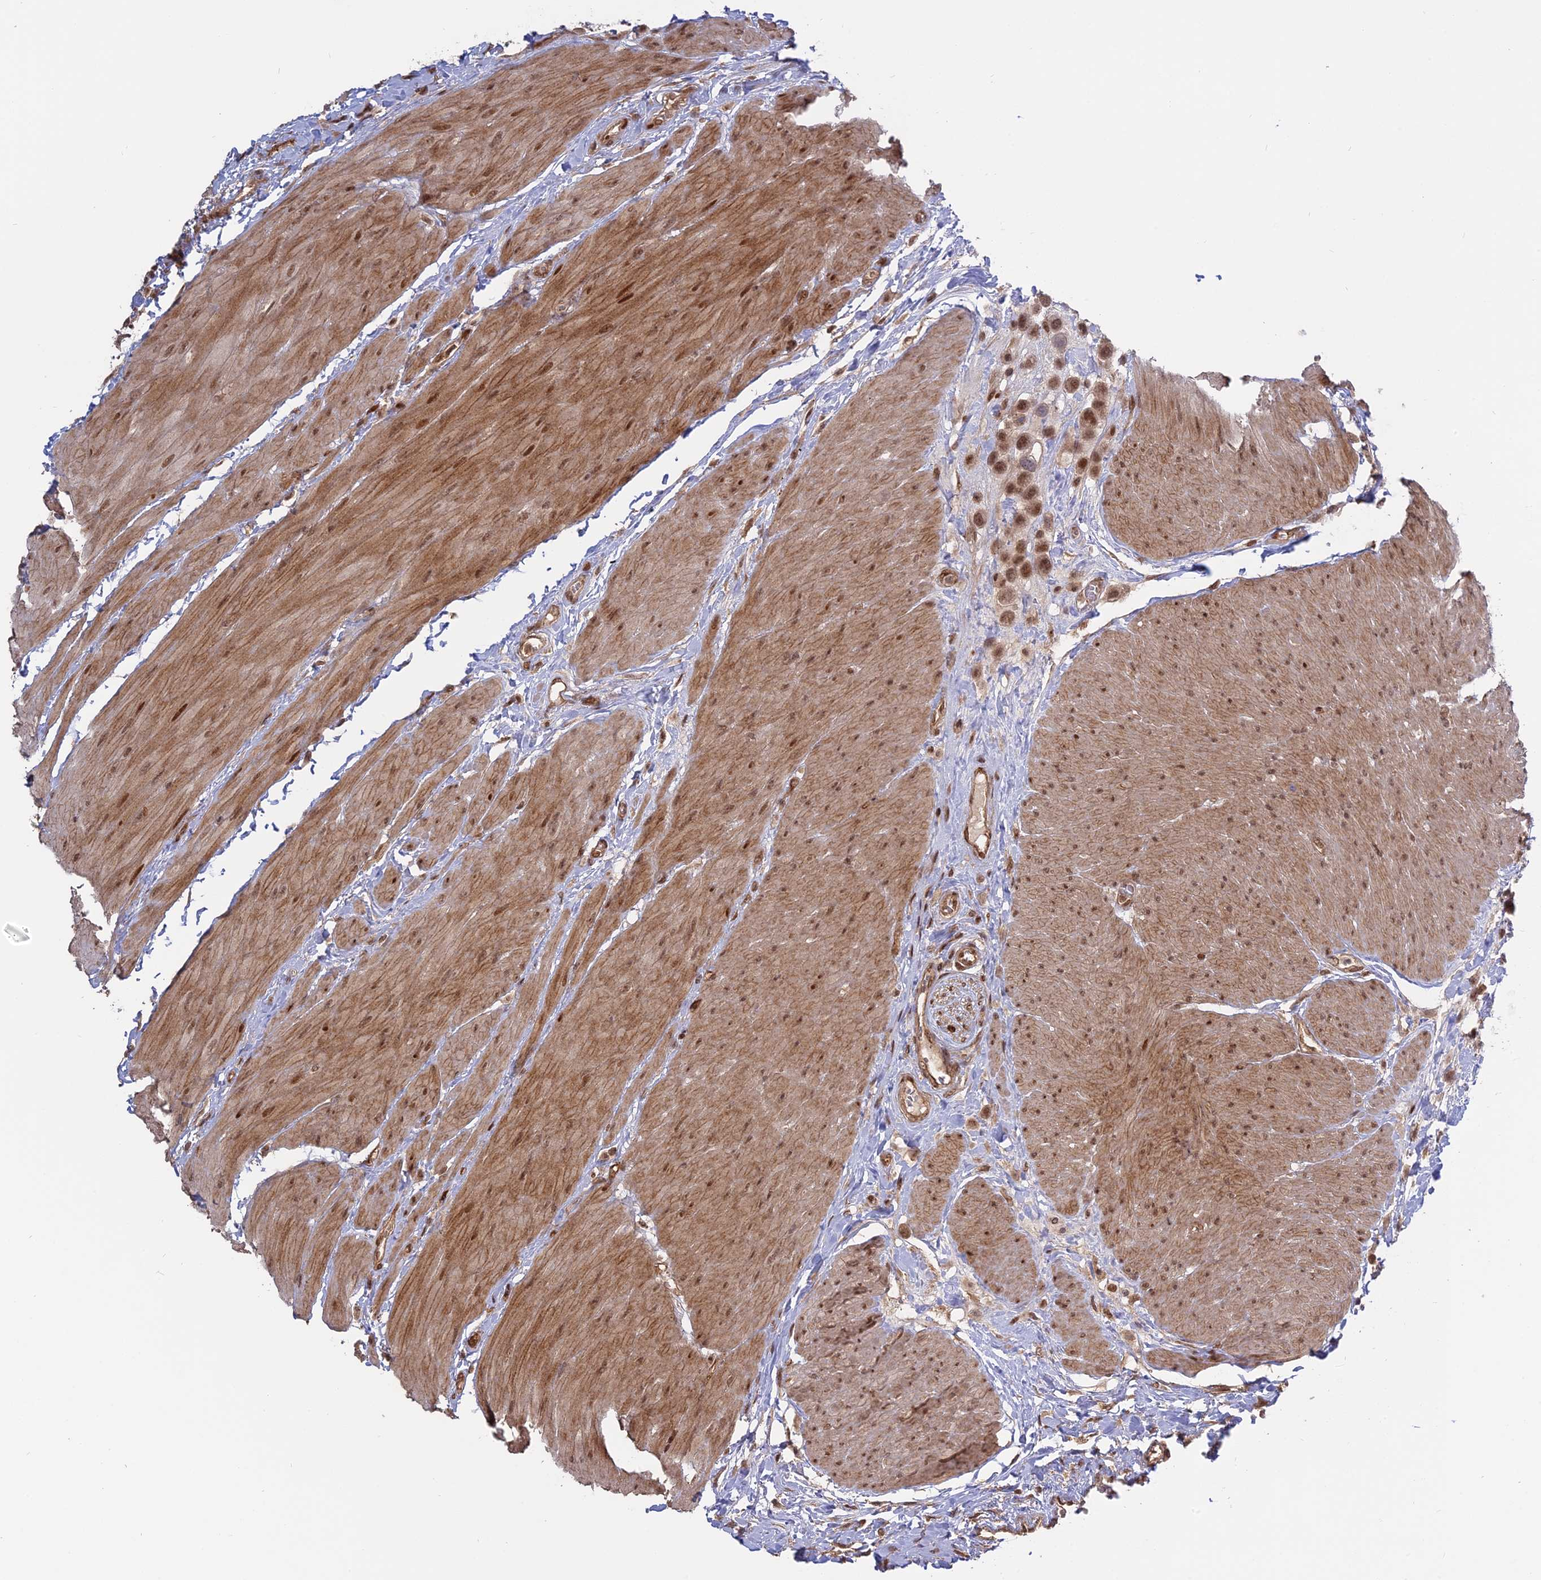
{"staining": {"intensity": "moderate", "quantity": ">75%", "location": "nuclear"}, "tissue": "urothelial cancer", "cell_type": "Tumor cells", "image_type": "cancer", "snomed": [{"axis": "morphology", "description": "Urothelial carcinoma, High grade"}, {"axis": "topography", "description": "Urinary bladder"}], "caption": "This is an image of immunohistochemistry staining of high-grade urothelial carcinoma, which shows moderate expression in the nuclear of tumor cells.", "gene": "PKIG", "patient": {"sex": "male", "age": 50}}